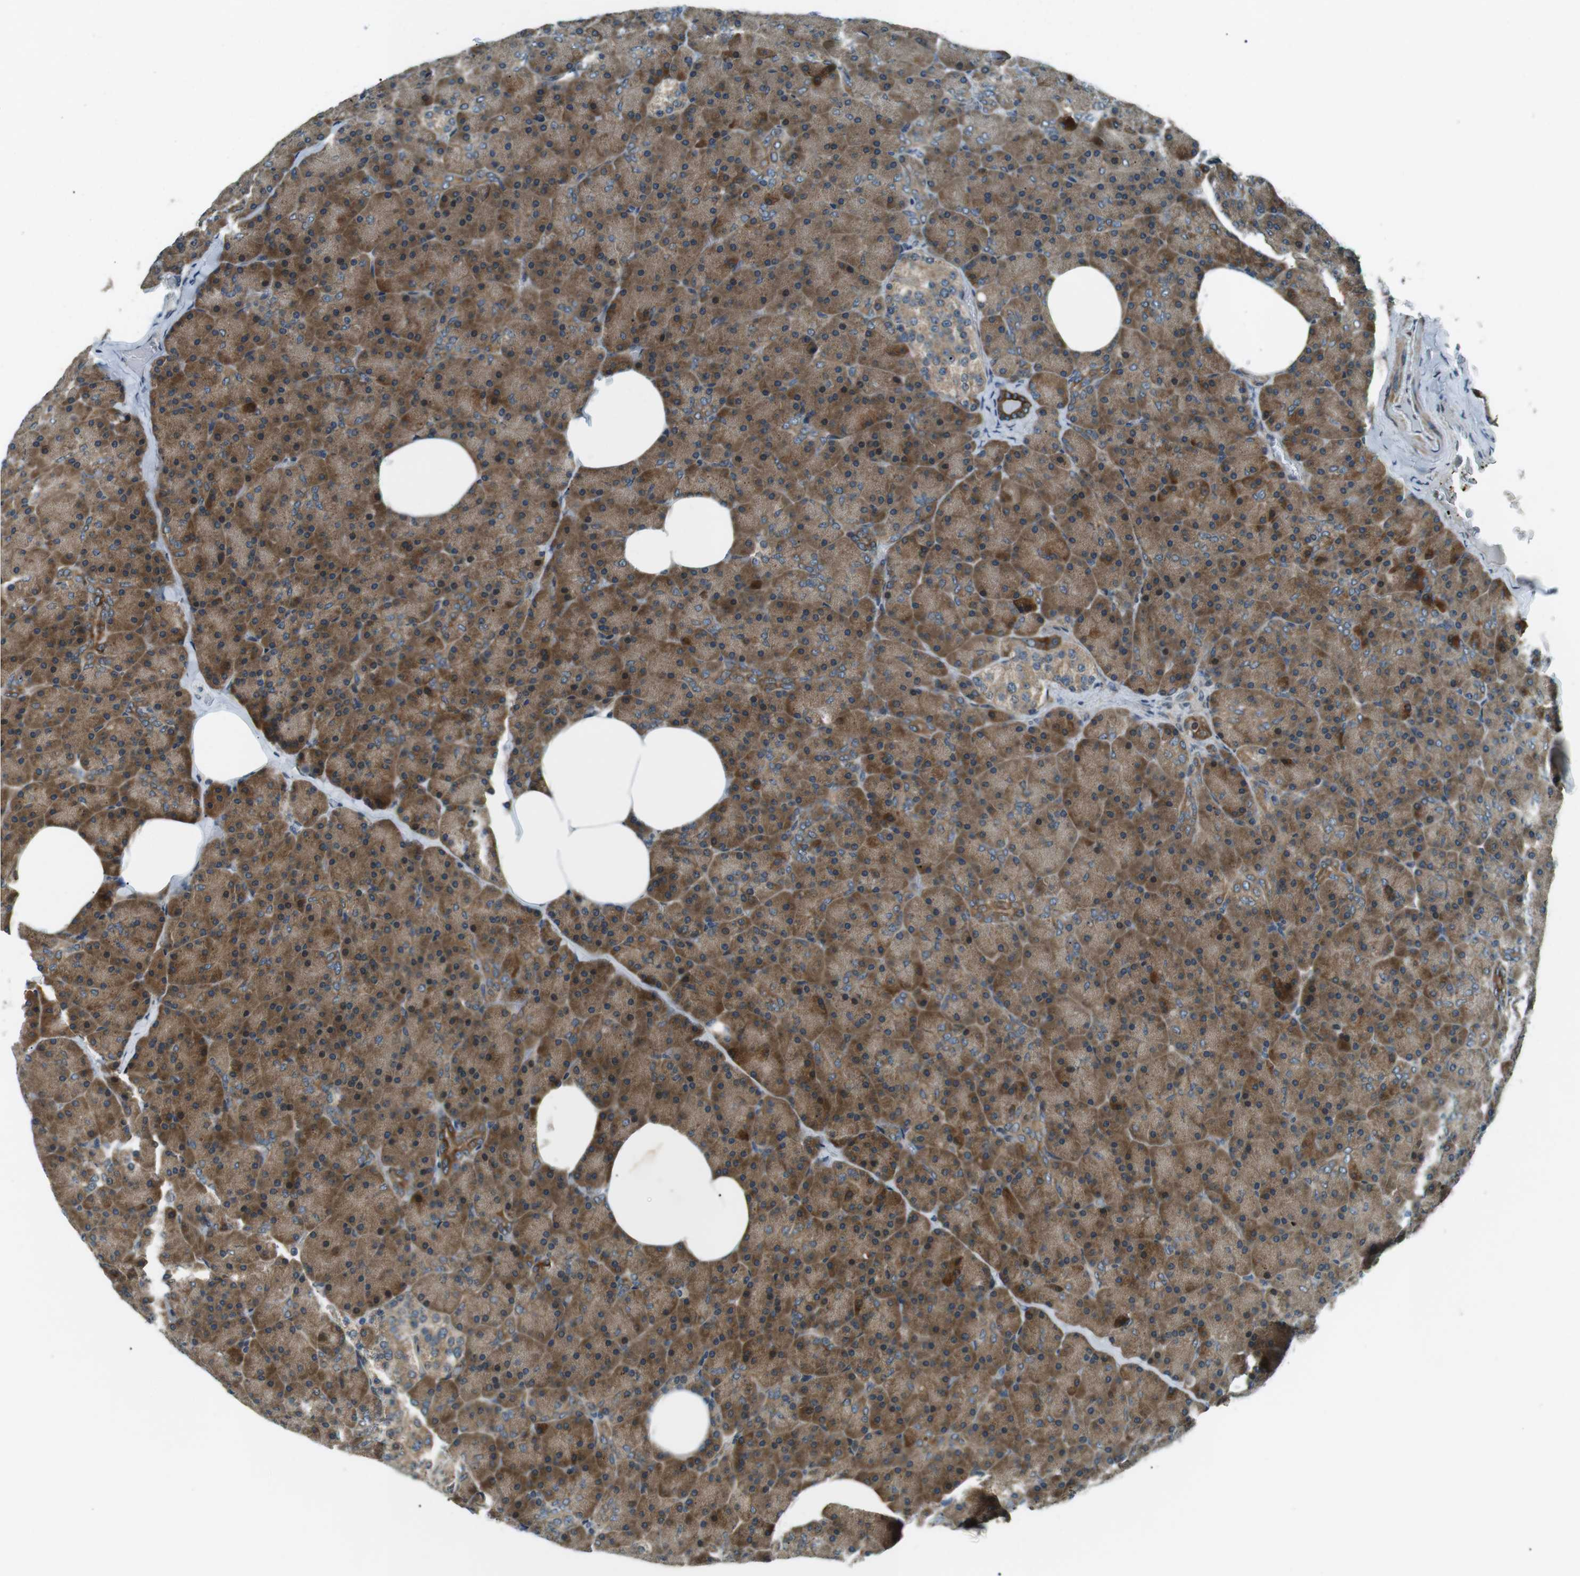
{"staining": {"intensity": "strong", "quantity": ">75%", "location": "cytoplasmic/membranous"}, "tissue": "pancreas", "cell_type": "Exocrine glandular cells", "image_type": "normal", "snomed": [{"axis": "morphology", "description": "Normal tissue, NOS"}, {"axis": "topography", "description": "Pancreas"}], "caption": "Immunohistochemistry photomicrograph of normal human pancreas stained for a protein (brown), which exhibits high levels of strong cytoplasmic/membranous expression in approximately >75% of exocrine glandular cells.", "gene": "TMEM74", "patient": {"sex": "female", "age": 35}}